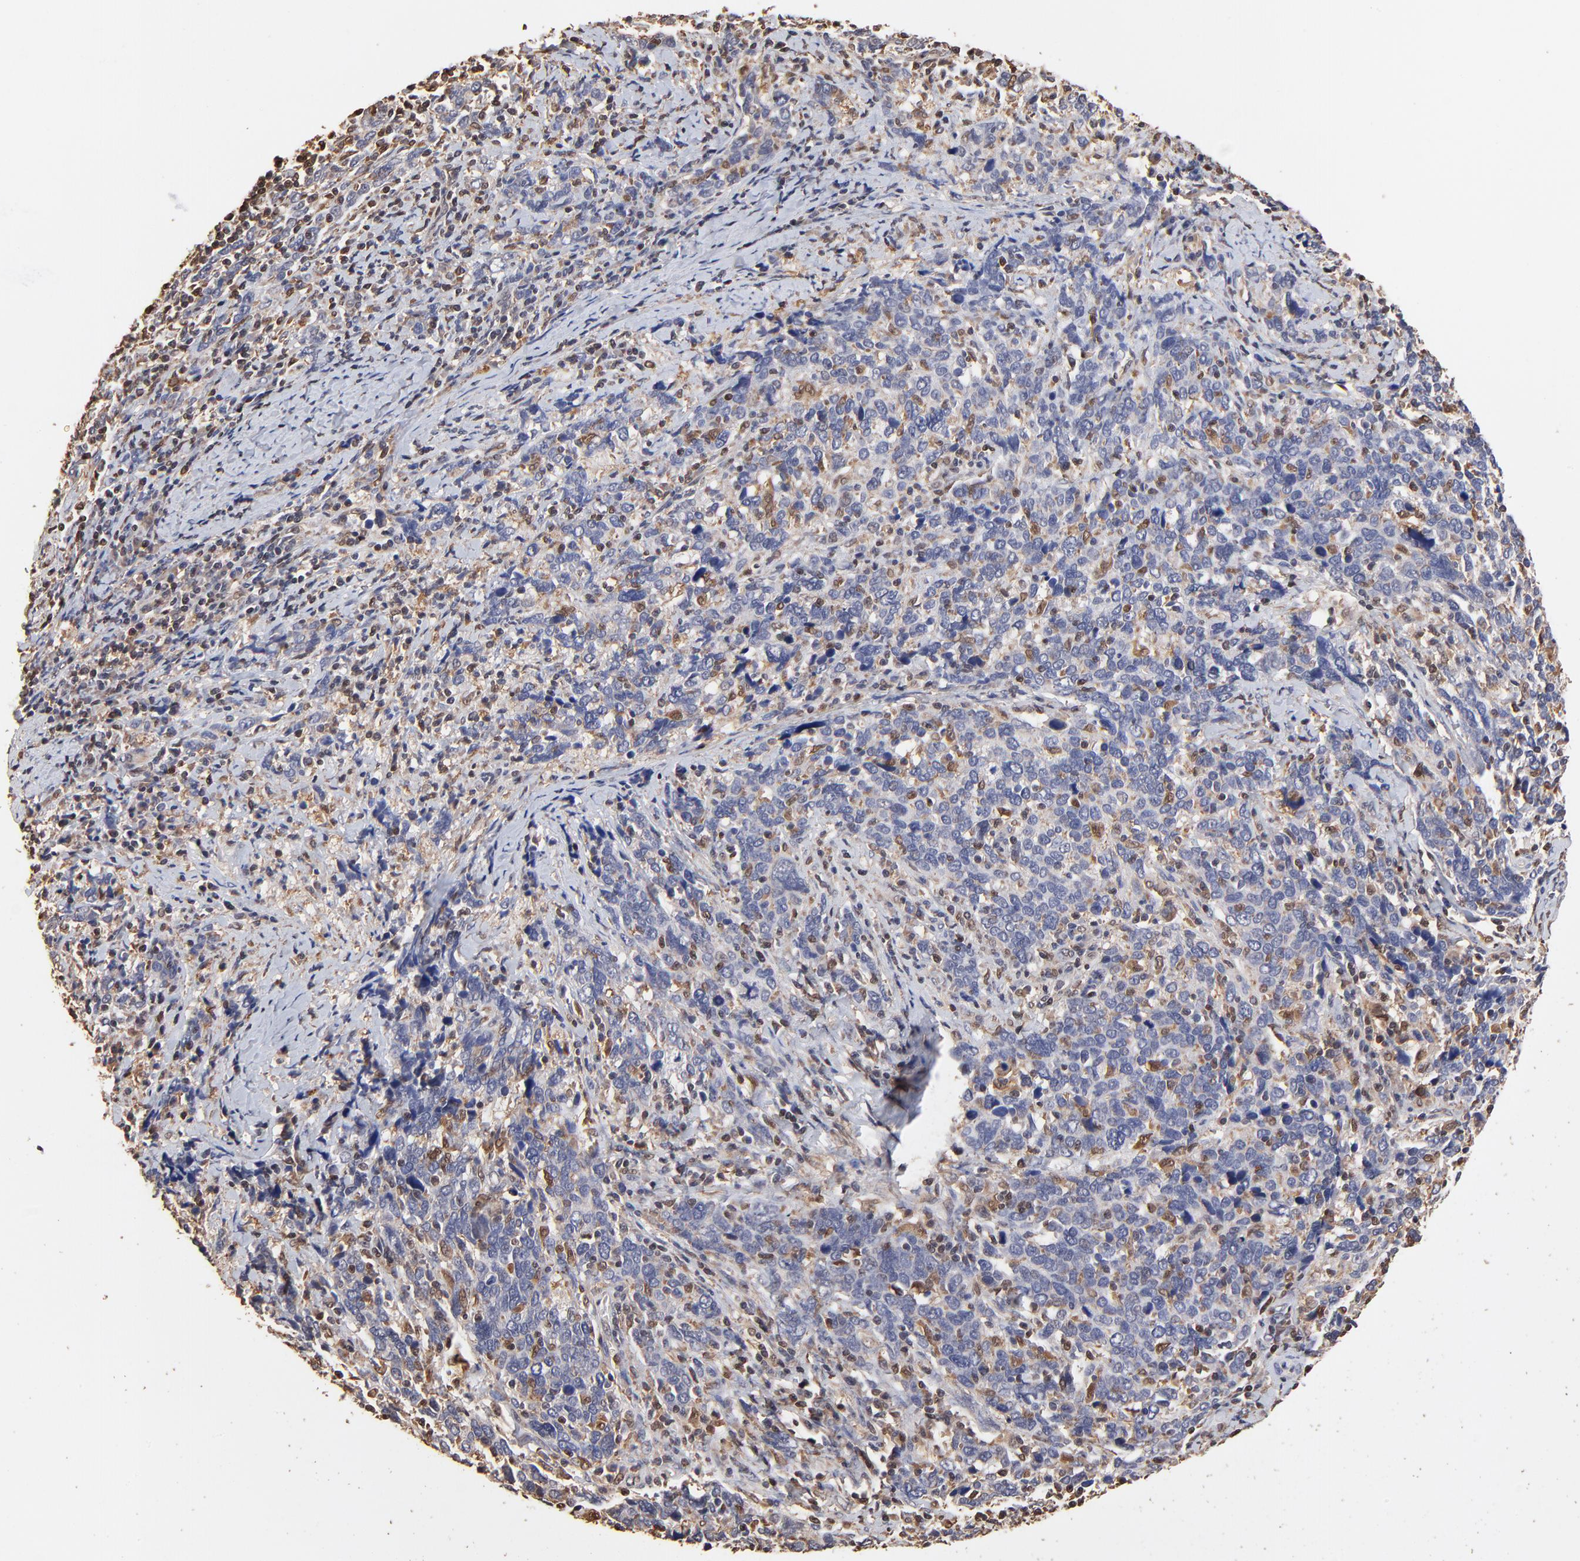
{"staining": {"intensity": "negative", "quantity": "none", "location": "none"}, "tissue": "cervical cancer", "cell_type": "Tumor cells", "image_type": "cancer", "snomed": [{"axis": "morphology", "description": "Squamous cell carcinoma, NOS"}, {"axis": "topography", "description": "Cervix"}], "caption": "Immunohistochemical staining of human cervical cancer shows no significant staining in tumor cells.", "gene": "CASP1", "patient": {"sex": "female", "age": 41}}